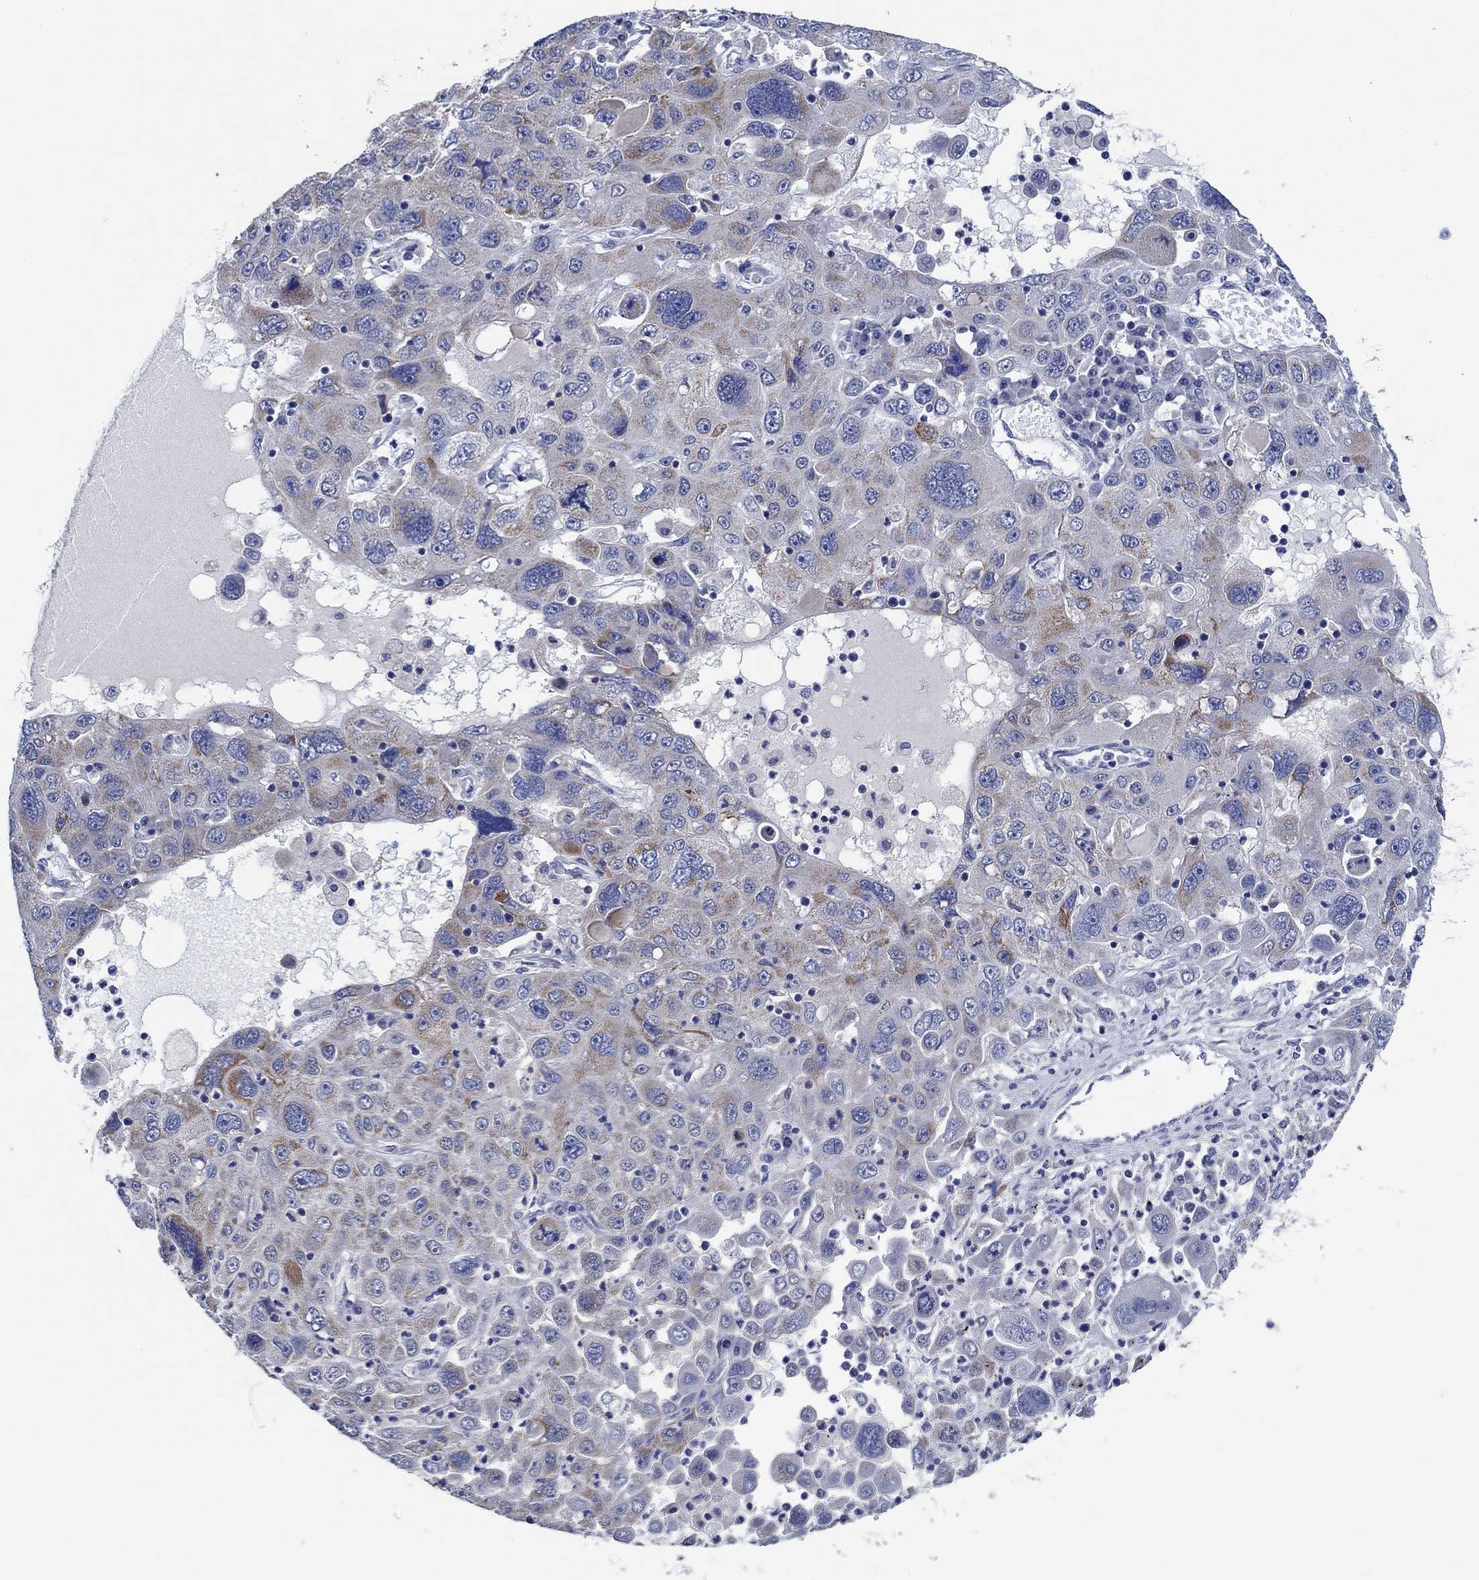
{"staining": {"intensity": "moderate", "quantity": "<25%", "location": "cytoplasmic/membranous"}, "tissue": "stomach cancer", "cell_type": "Tumor cells", "image_type": "cancer", "snomed": [{"axis": "morphology", "description": "Adenocarcinoma, NOS"}, {"axis": "topography", "description": "Stomach"}], "caption": "A brown stain highlights moderate cytoplasmic/membranous positivity of a protein in stomach cancer tumor cells. (DAB = brown stain, brightfield microscopy at high magnification).", "gene": "PRRT3", "patient": {"sex": "male", "age": 56}}